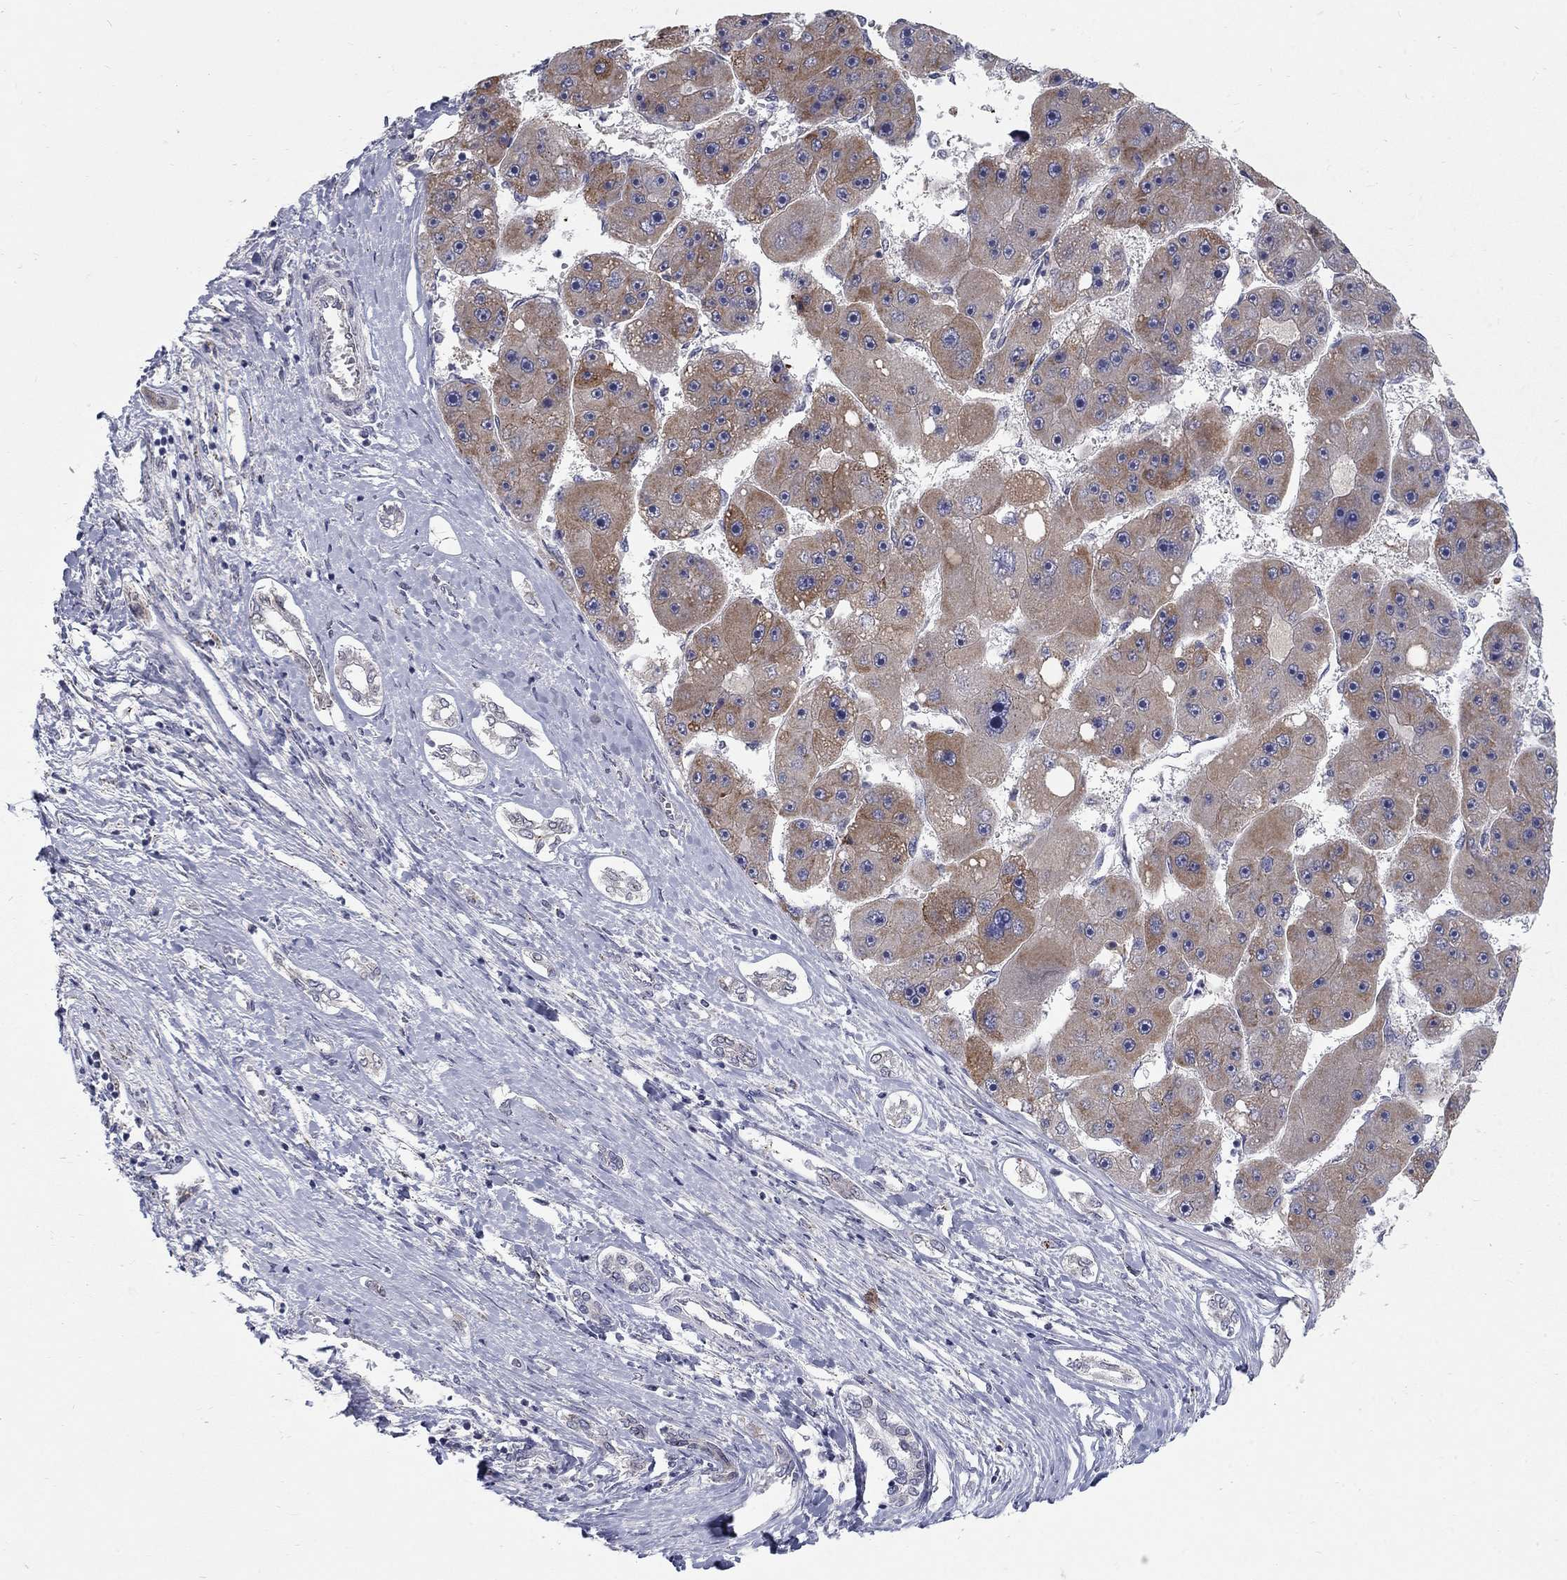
{"staining": {"intensity": "moderate", "quantity": "<25%", "location": "cytoplasmic/membranous"}, "tissue": "liver cancer", "cell_type": "Tumor cells", "image_type": "cancer", "snomed": [{"axis": "morphology", "description": "Carcinoma, Hepatocellular, NOS"}, {"axis": "topography", "description": "Liver"}], "caption": "High-magnification brightfield microscopy of hepatocellular carcinoma (liver) stained with DAB (3,3'-diaminobenzidine) (brown) and counterstained with hematoxylin (blue). tumor cells exhibit moderate cytoplasmic/membranous positivity is identified in approximately<25% of cells.", "gene": "PANK3", "patient": {"sex": "female", "age": 61}}